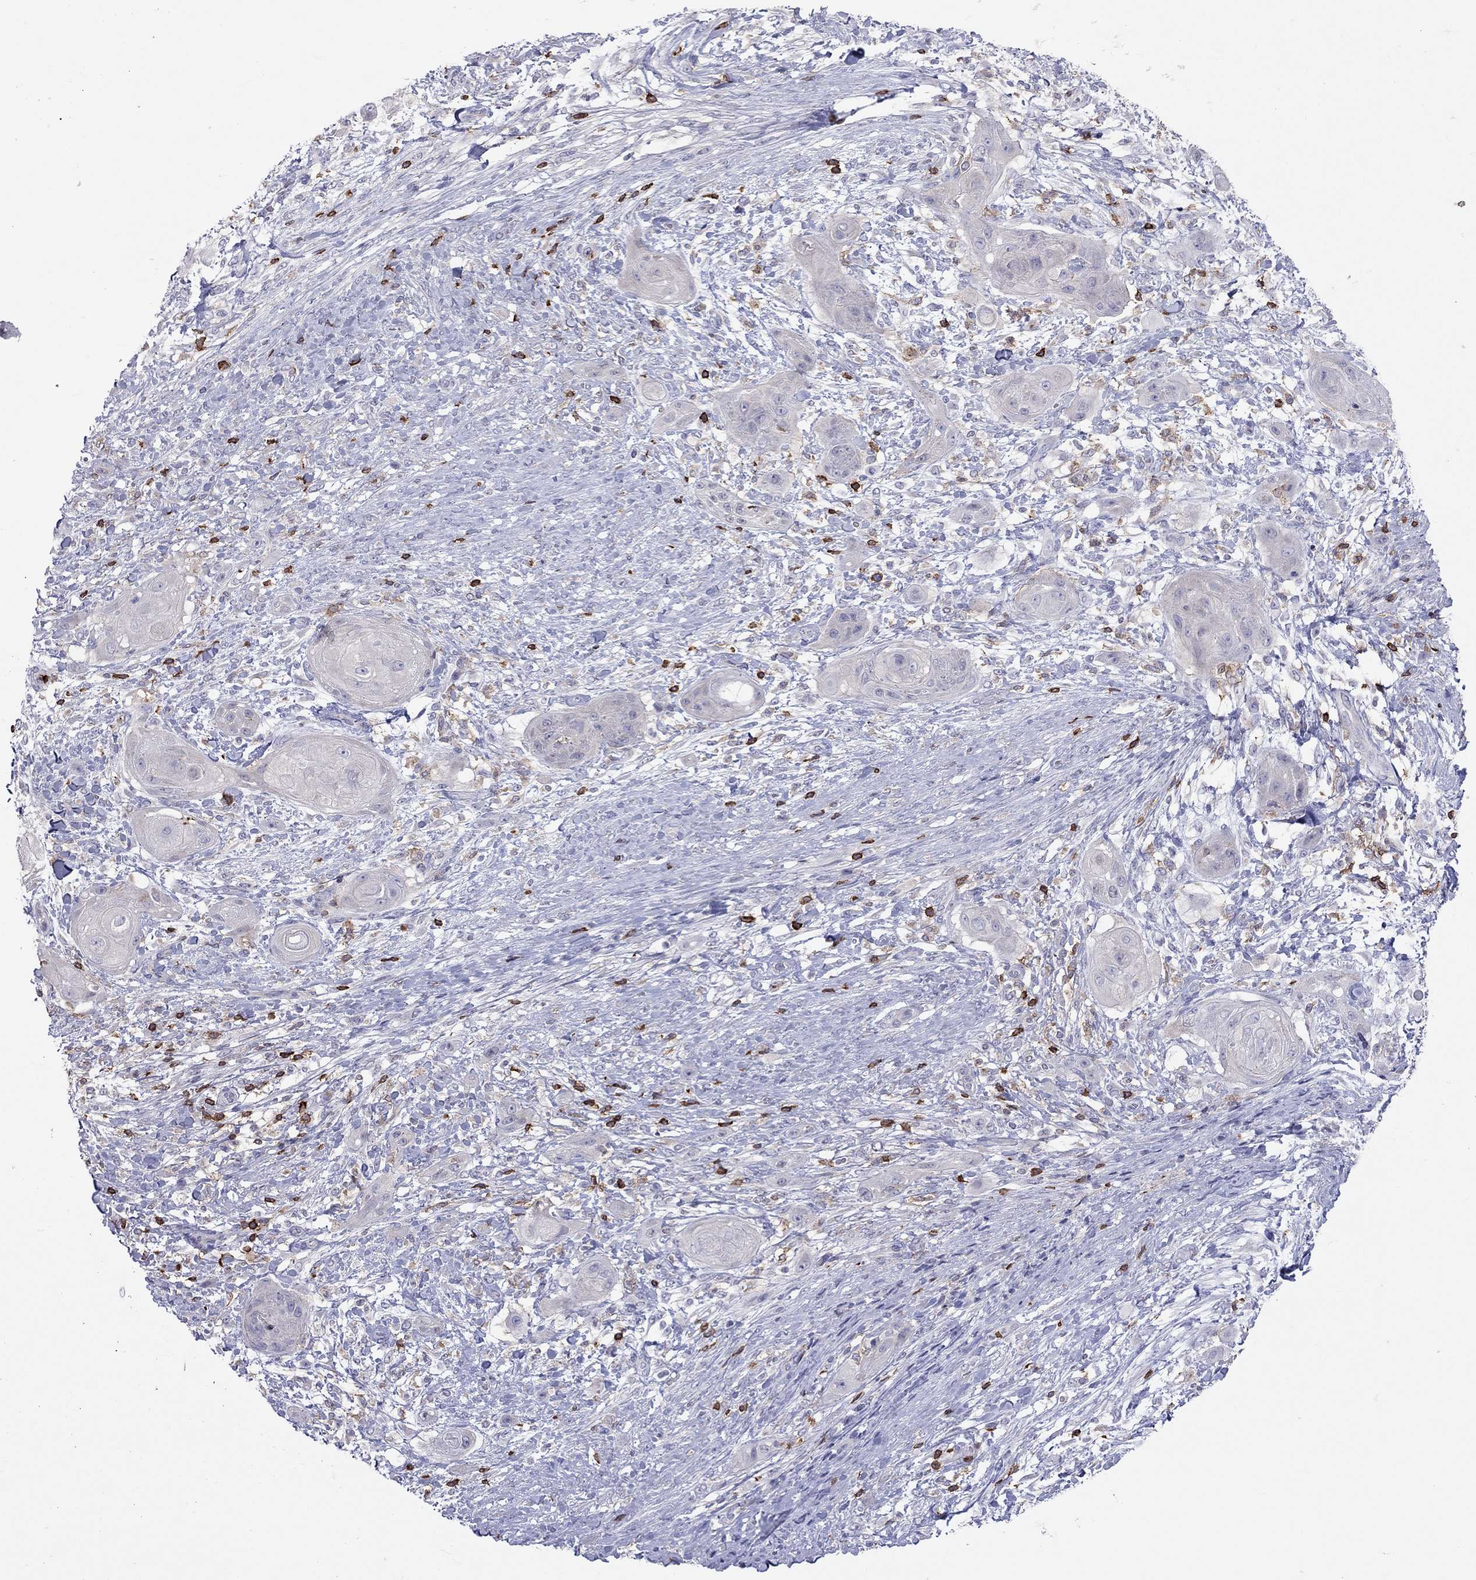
{"staining": {"intensity": "negative", "quantity": "none", "location": "none"}, "tissue": "skin cancer", "cell_type": "Tumor cells", "image_type": "cancer", "snomed": [{"axis": "morphology", "description": "Squamous cell carcinoma, NOS"}, {"axis": "topography", "description": "Skin"}], "caption": "Photomicrograph shows no protein staining in tumor cells of skin squamous cell carcinoma tissue.", "gene": "MND1", "patient": {"sex": "male", "age": 62}}